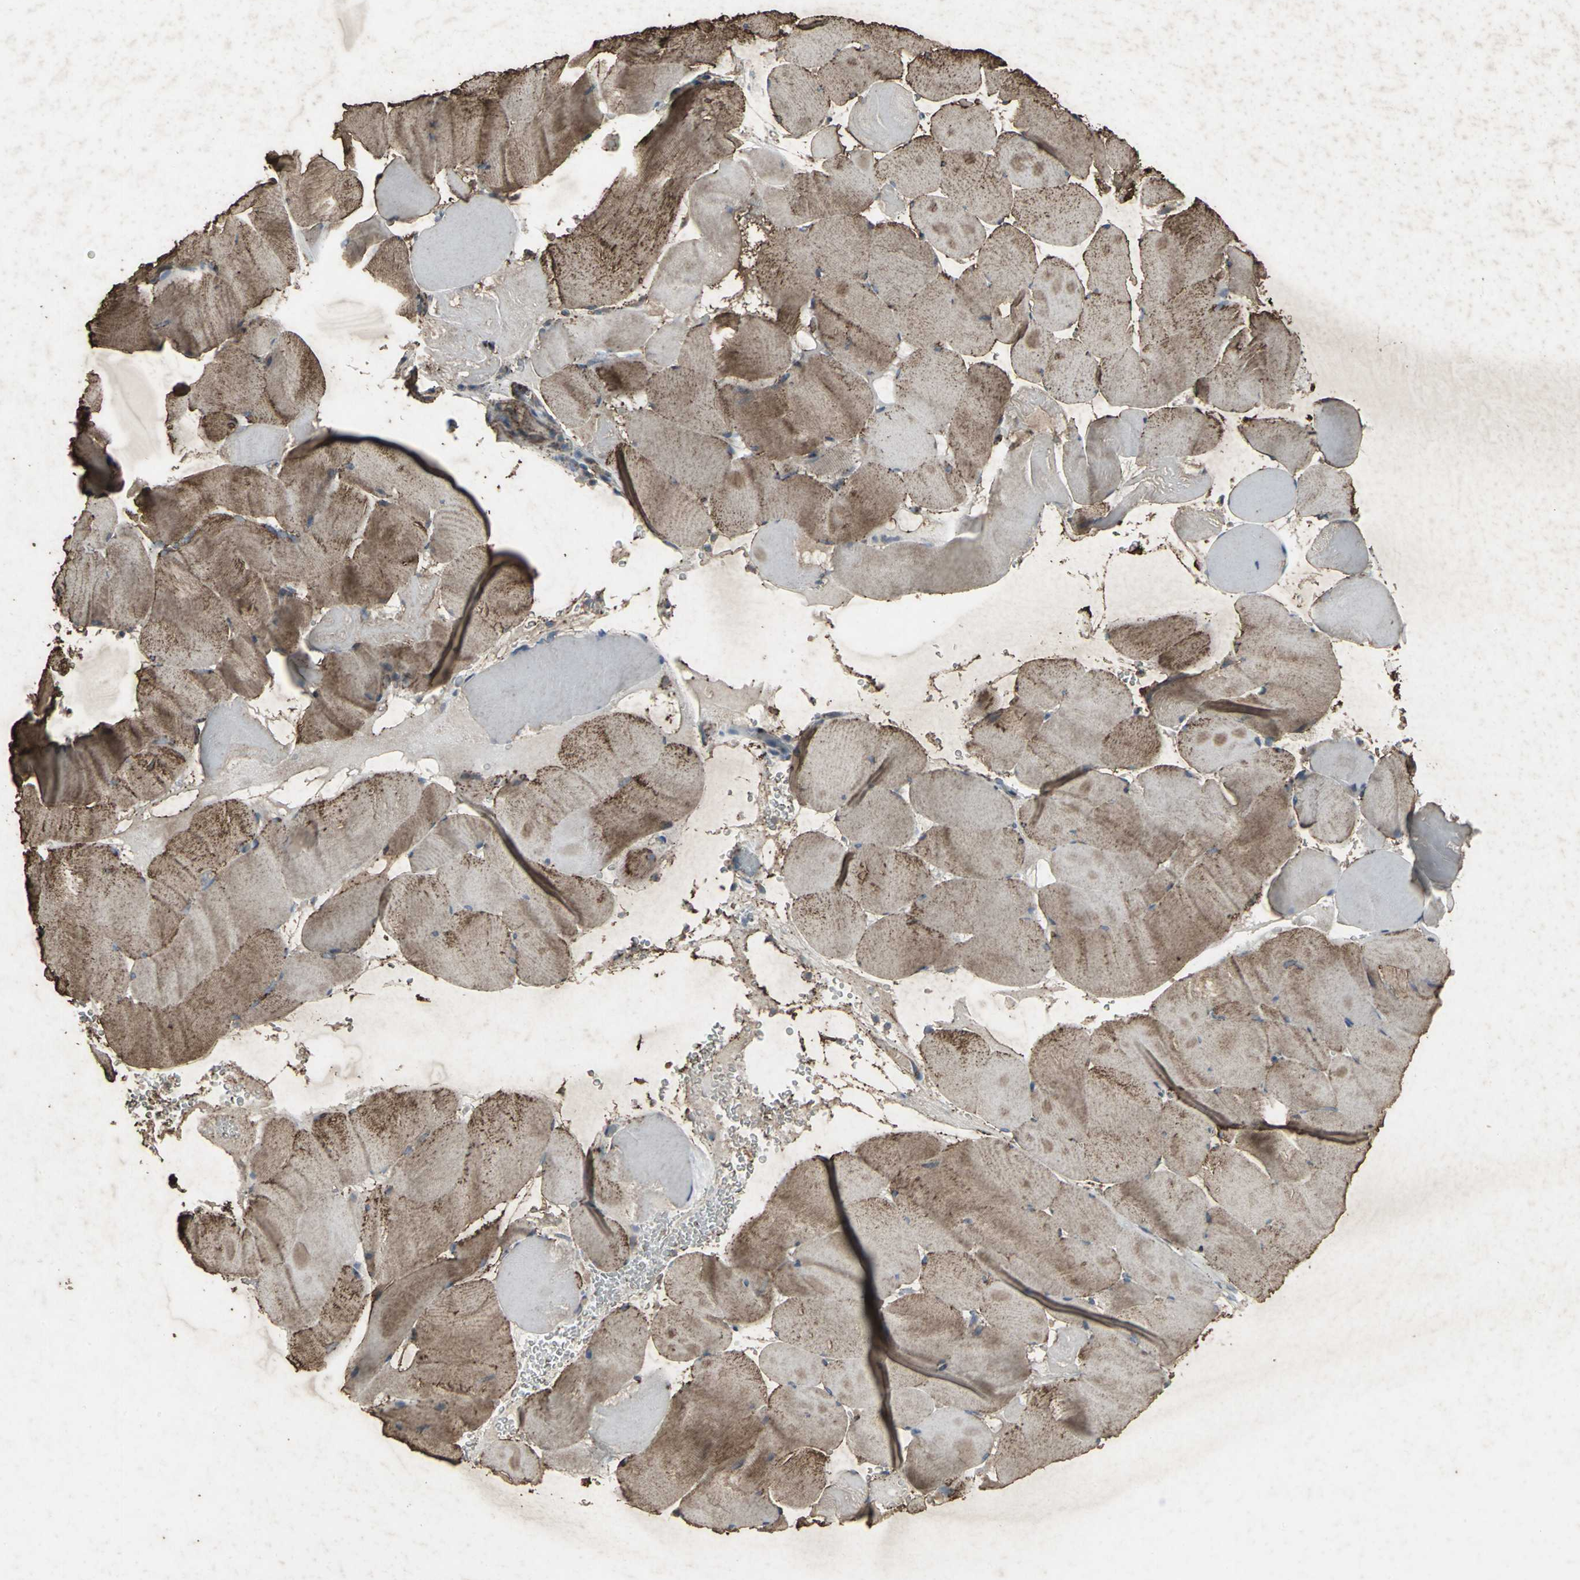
{"staining": {"intensity": "moderate", "quantity": ">75%", "location": "cytoplasmic/membranous"}, "tissue": "skeletal muscle", "cell_type": "Myocytes", "image_type": "normal", "snomed": [{"axis": "morphology", "description": "Normal tissue, NOS"}, {"axis": "topography", "description": "Skeletal muscle"}], "caption": "An immunohistochemistry photomicrograph of benign tissue is shown. Protein staining in brown shows moderate cytoplasmic/membranous positivity in skeletal muscle within myocytes. (brown staining indicates protein expression, while blue staining denotes nuclei).", "gene": "CCR9", "patient": {"sex": "male", "age": 62}}